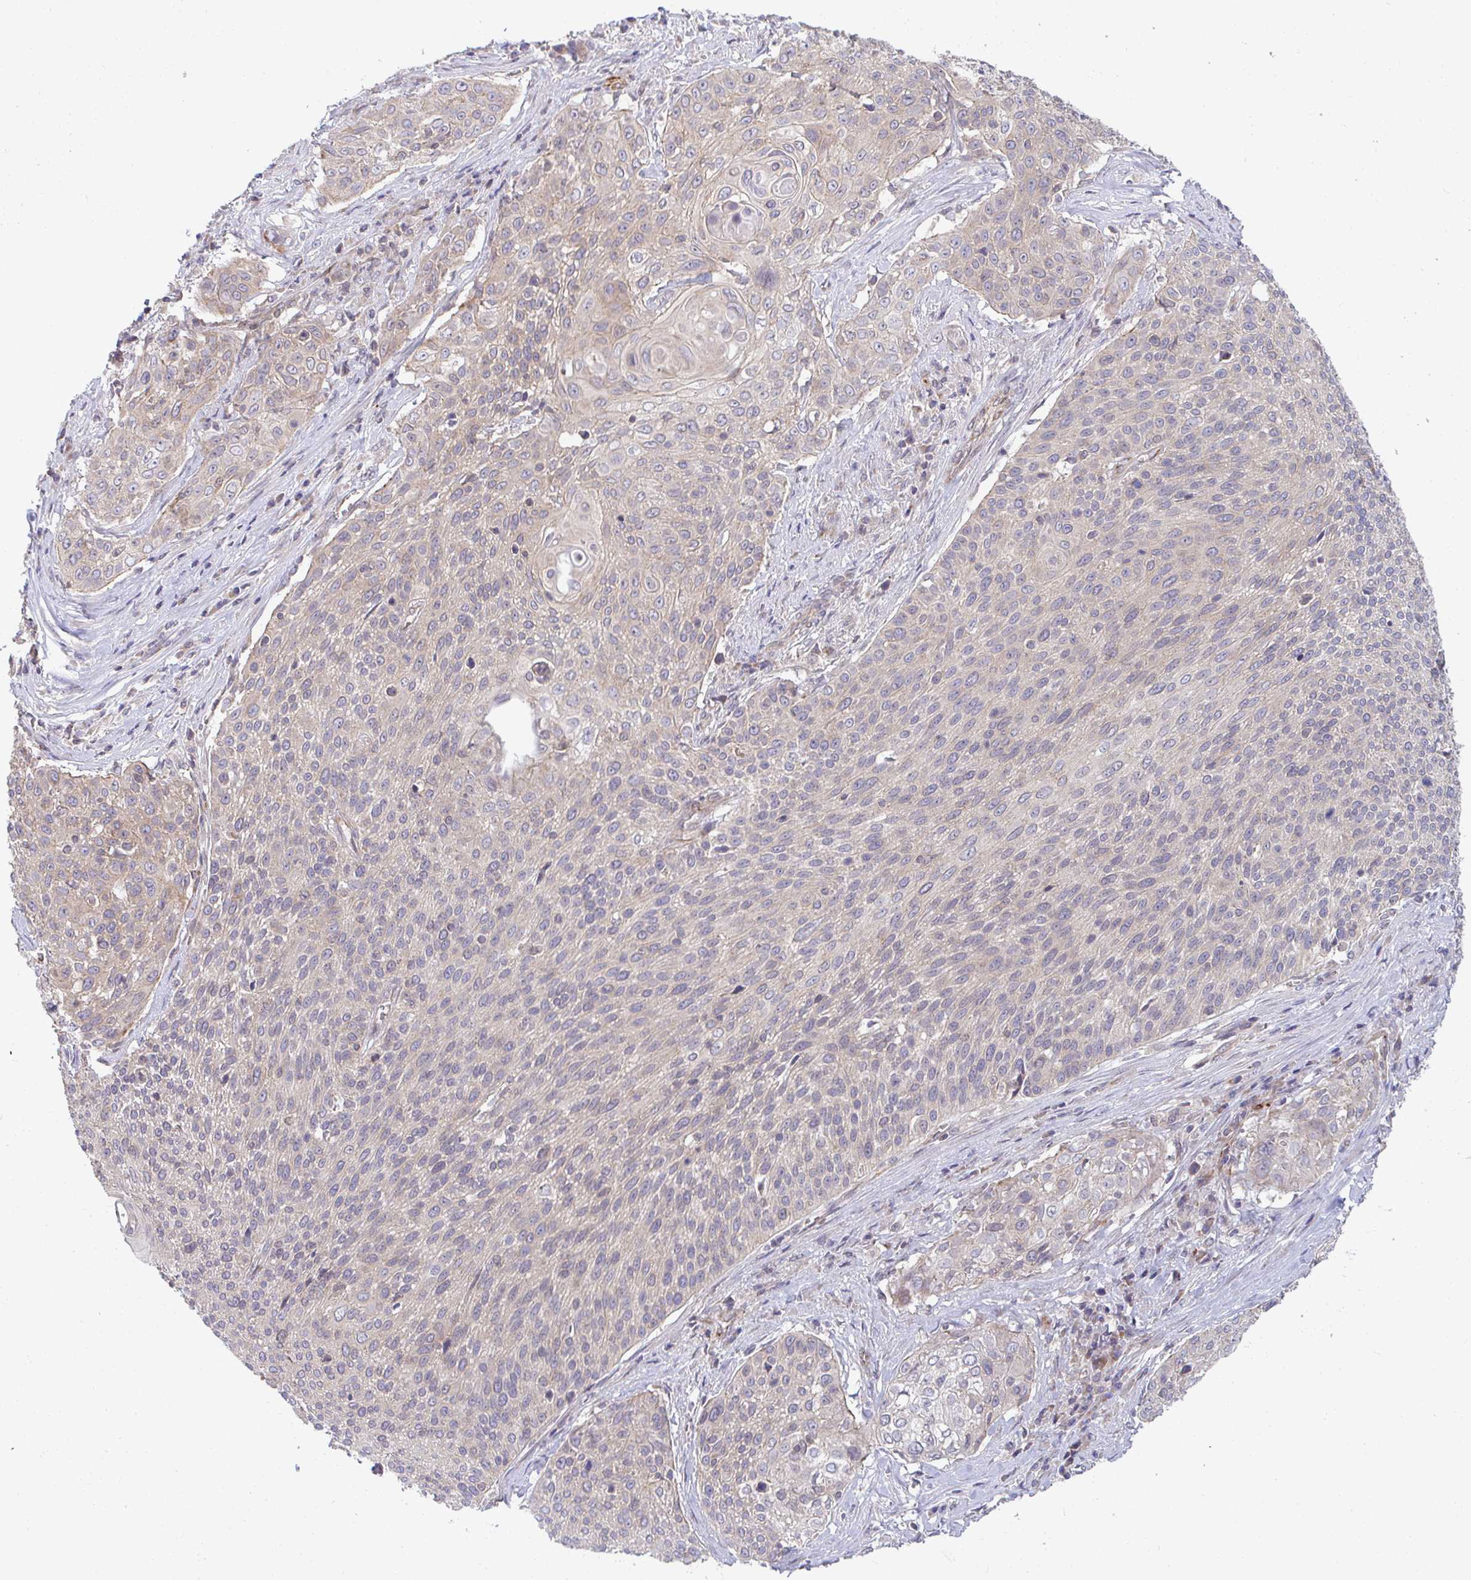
{"staining": {"intensity": "weak", "quantity": "<25%", "location": "cytoplasmic/membranous"}, "tissue": "cervical cancer", "cell_type": "Tumor cells", "image_type": "cancer", "snomed": [{"axis": "morphology", "description": "Squamous cell carcinoma, NOS"}, {"axis": "topography", "description": "Cervix"}], "caption": "Immunohistochemical staining of squamous cell carcinoma (cervical) shows no significant expression in tumor cells. (DAB (3,3'-diaminobenzidine) IHC visualized using brightfield microscopy, high magnification).", "gene": "EIF1AD", "patient": {"sex": "female", "age": 31}}